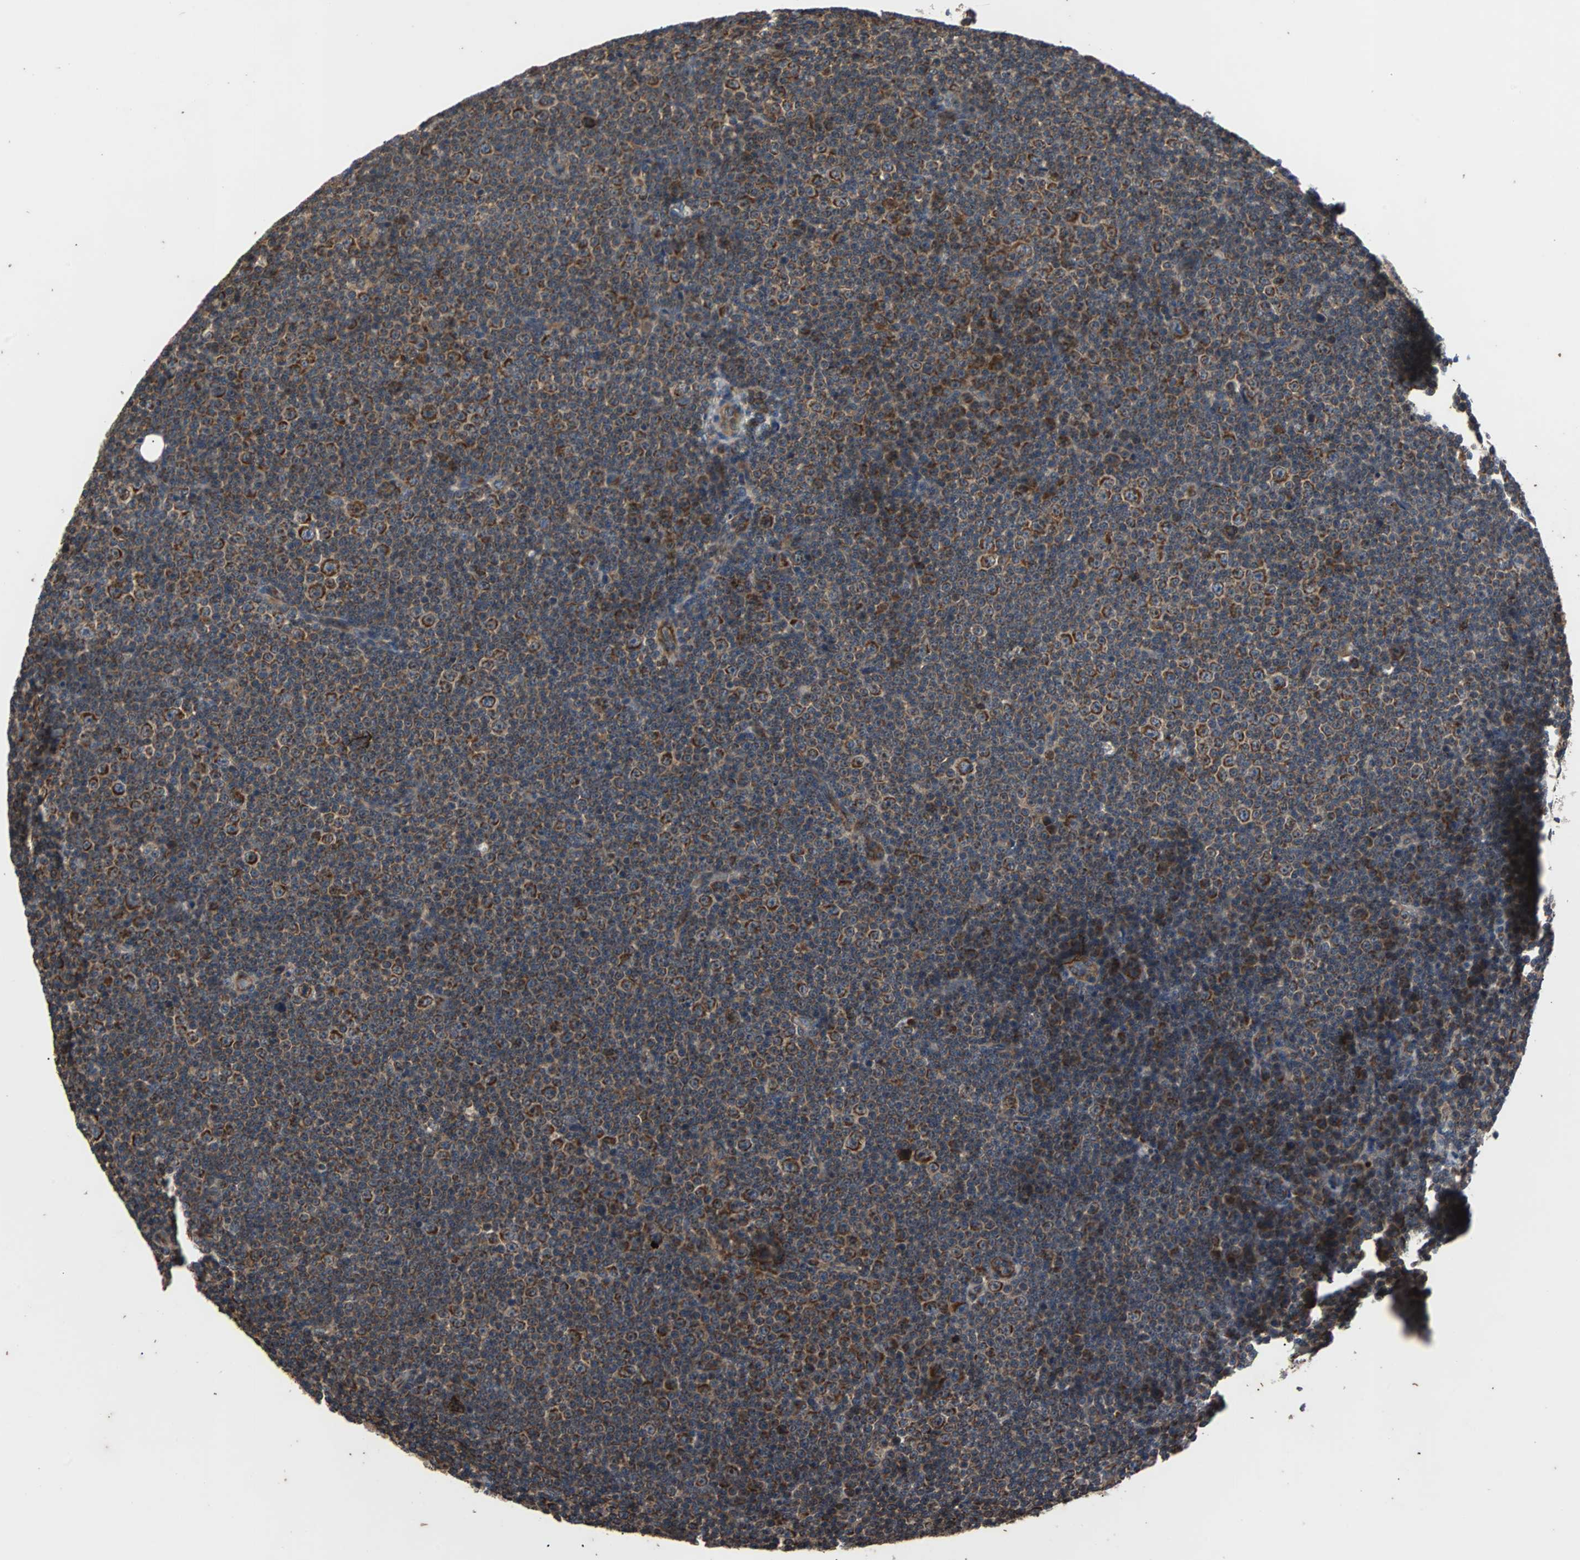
{"staining": {"intensity": "strong", "quantity": "25%-75%", "location": "cytoplasmic/membranous"}, "tissue": "lymphoma", "cell_type": "Tumor cells", "image_type": "cancer", "snomed": [{"axis": "morphology", "description": "Malignant lymphoma, non-Hodgkin's type, Low grade"}, {"axis": "topography", "description": "Lymph node"}], "caption": "Low-grade malignant lymphoma, non-Hodgkin's type stained with immunohistochemistry (IHC) displays strong cytoplasmic/membranous staining in approximately 25%-75% of tumor cells. The staining was performed using DAB (3,3'-diaminobenzidine), with brown indicating positive protein expression. Nuclei are stained blue with hematoxylin.", "gene": "ACTR3", "patient": {"sex": "female", "age": 67}}